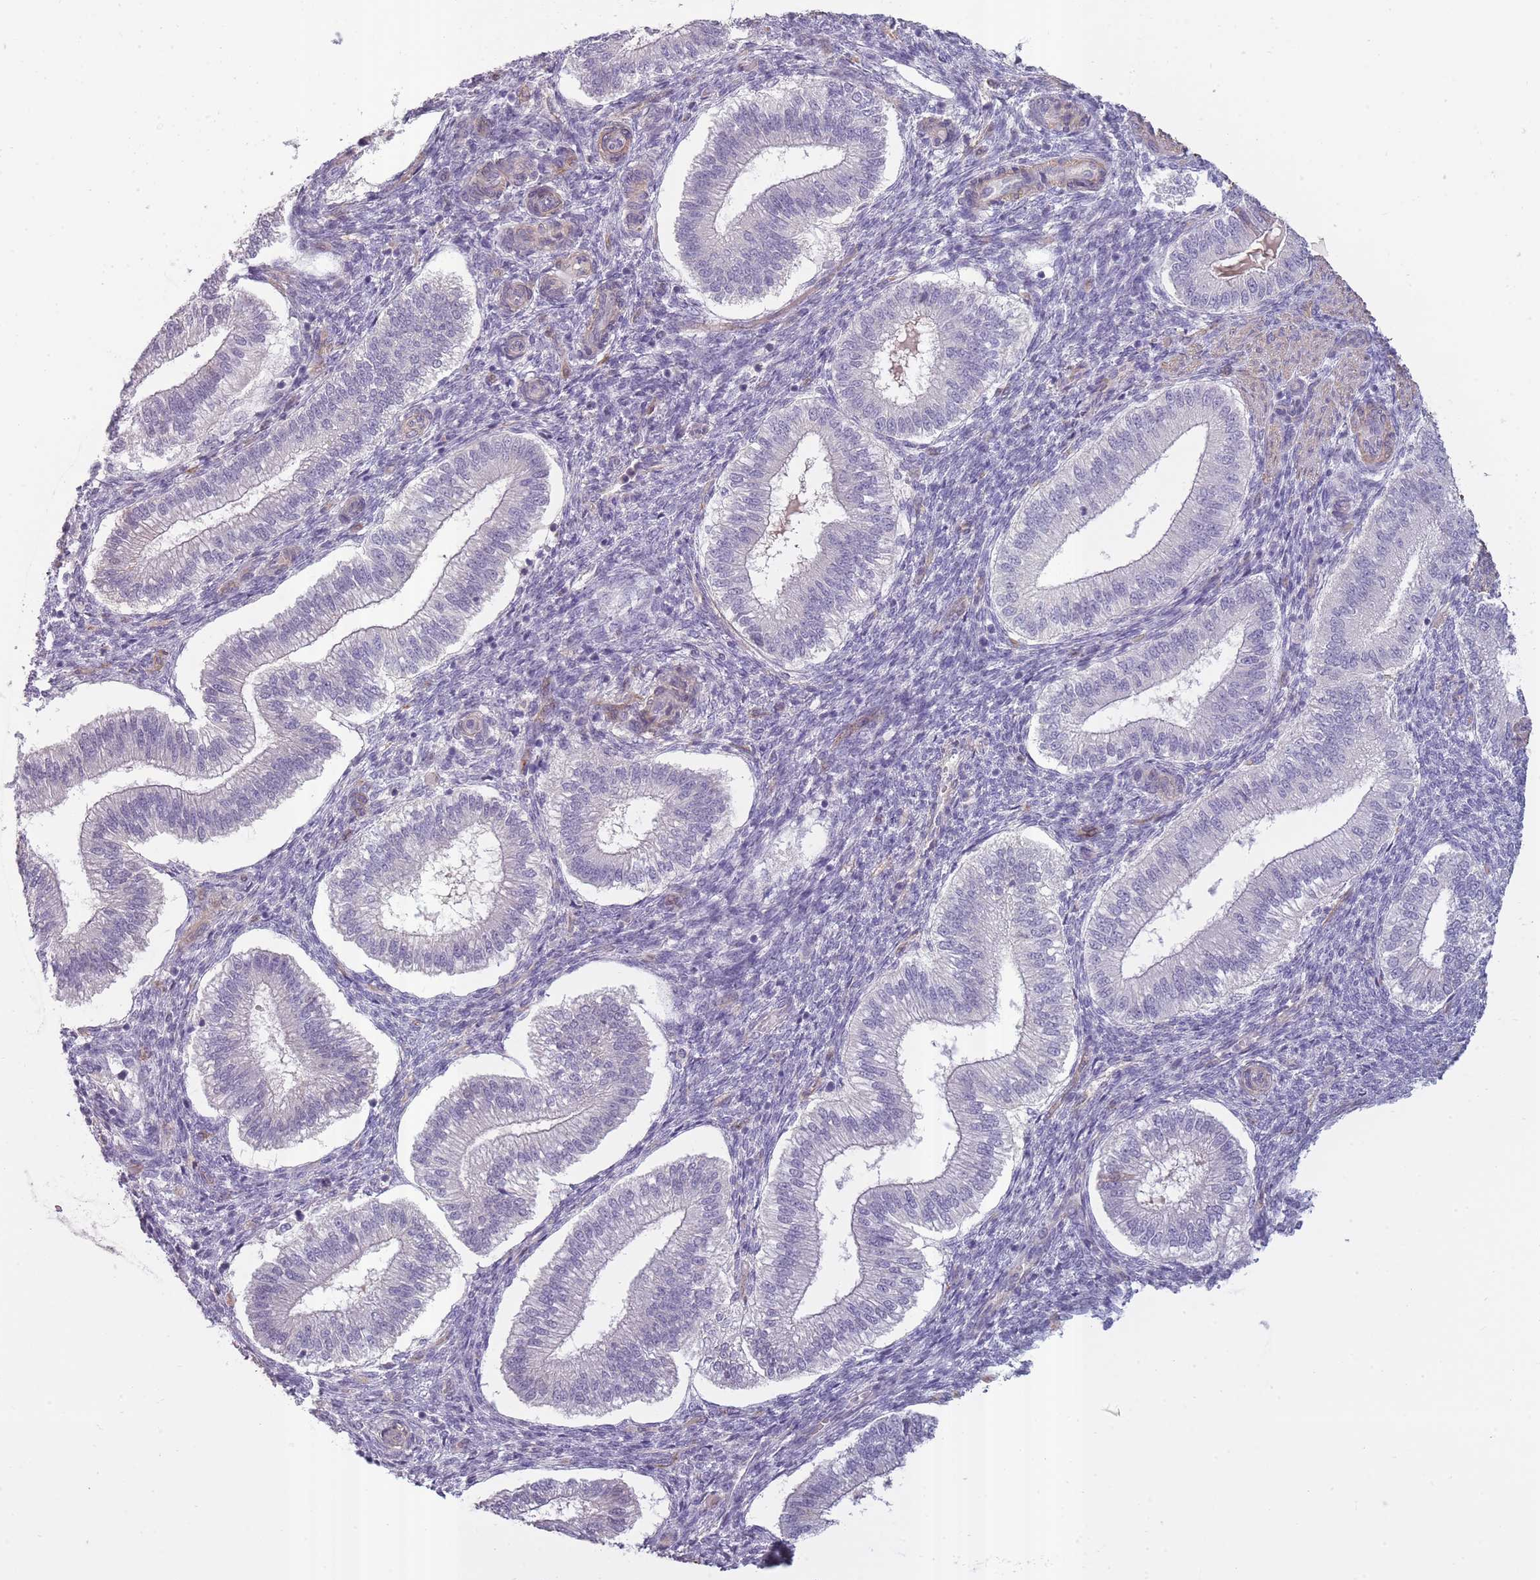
{"staining": {"intensity": "negative", "quantity": "none", "location": "none"}, "tissue": "endometrium", "cell_type": "Cells in endometrial stroma", "image_type": "normal", "snomed": [{"axis": "morphology", "description": "Normal tissue, NOS"}, {"axis": "topography", "description": "Endometrium"}], "caption": "Histopathology image shows no protein expression in cells in endometrial stroma of benign endometrium.", "gene": "SLC8A2", "patient": {"sex": "female", "age": 25}}